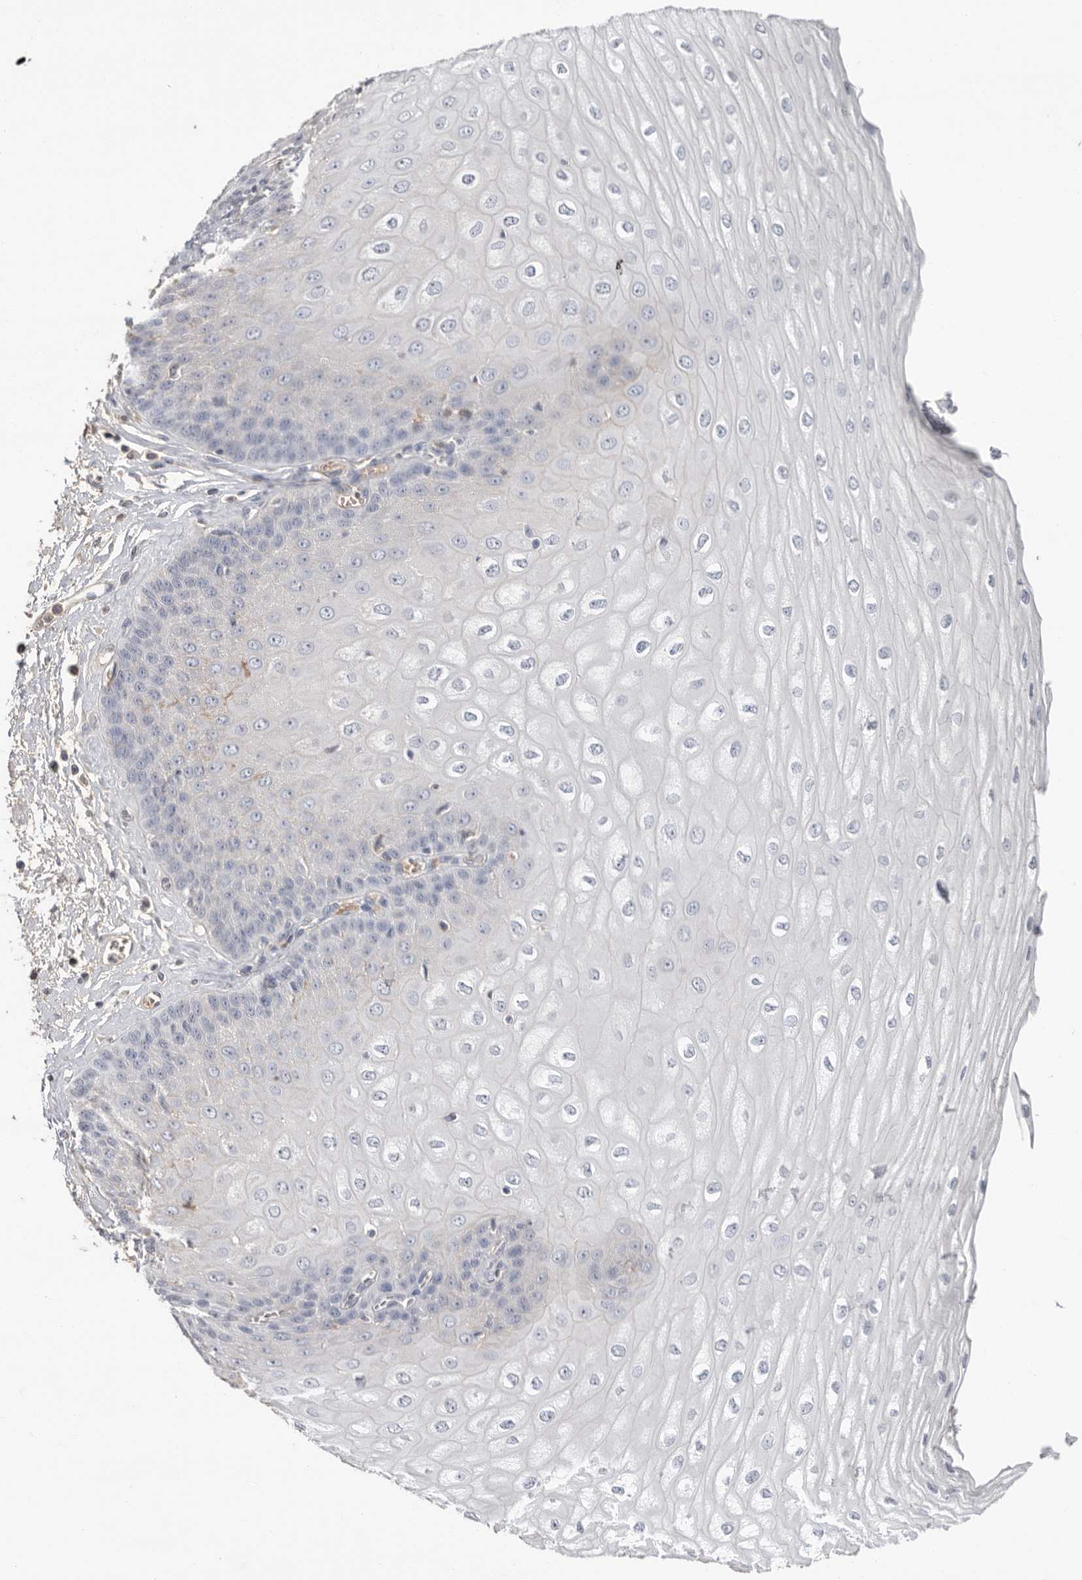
{"staining": {"intensity": "negative", "quantity": "none", "location": "none"}, "tissue": "esophagus", "cell_type": "Squamous epithelial cells", "image_type": "normal", "snomed": [{"axis": "morphology", "description": "Normal tissue, NOS"}, {"axis": "topography", "description": "Esophagus"}], "caption": "A micrograph of esophagus stained for a protein displays no brown staining in squamous epithelial cells. (Brightfield microscopy of DAB IHC at high magnification).", "gene": "APOA2", "patient": {"sex": "male", "age": 60}}